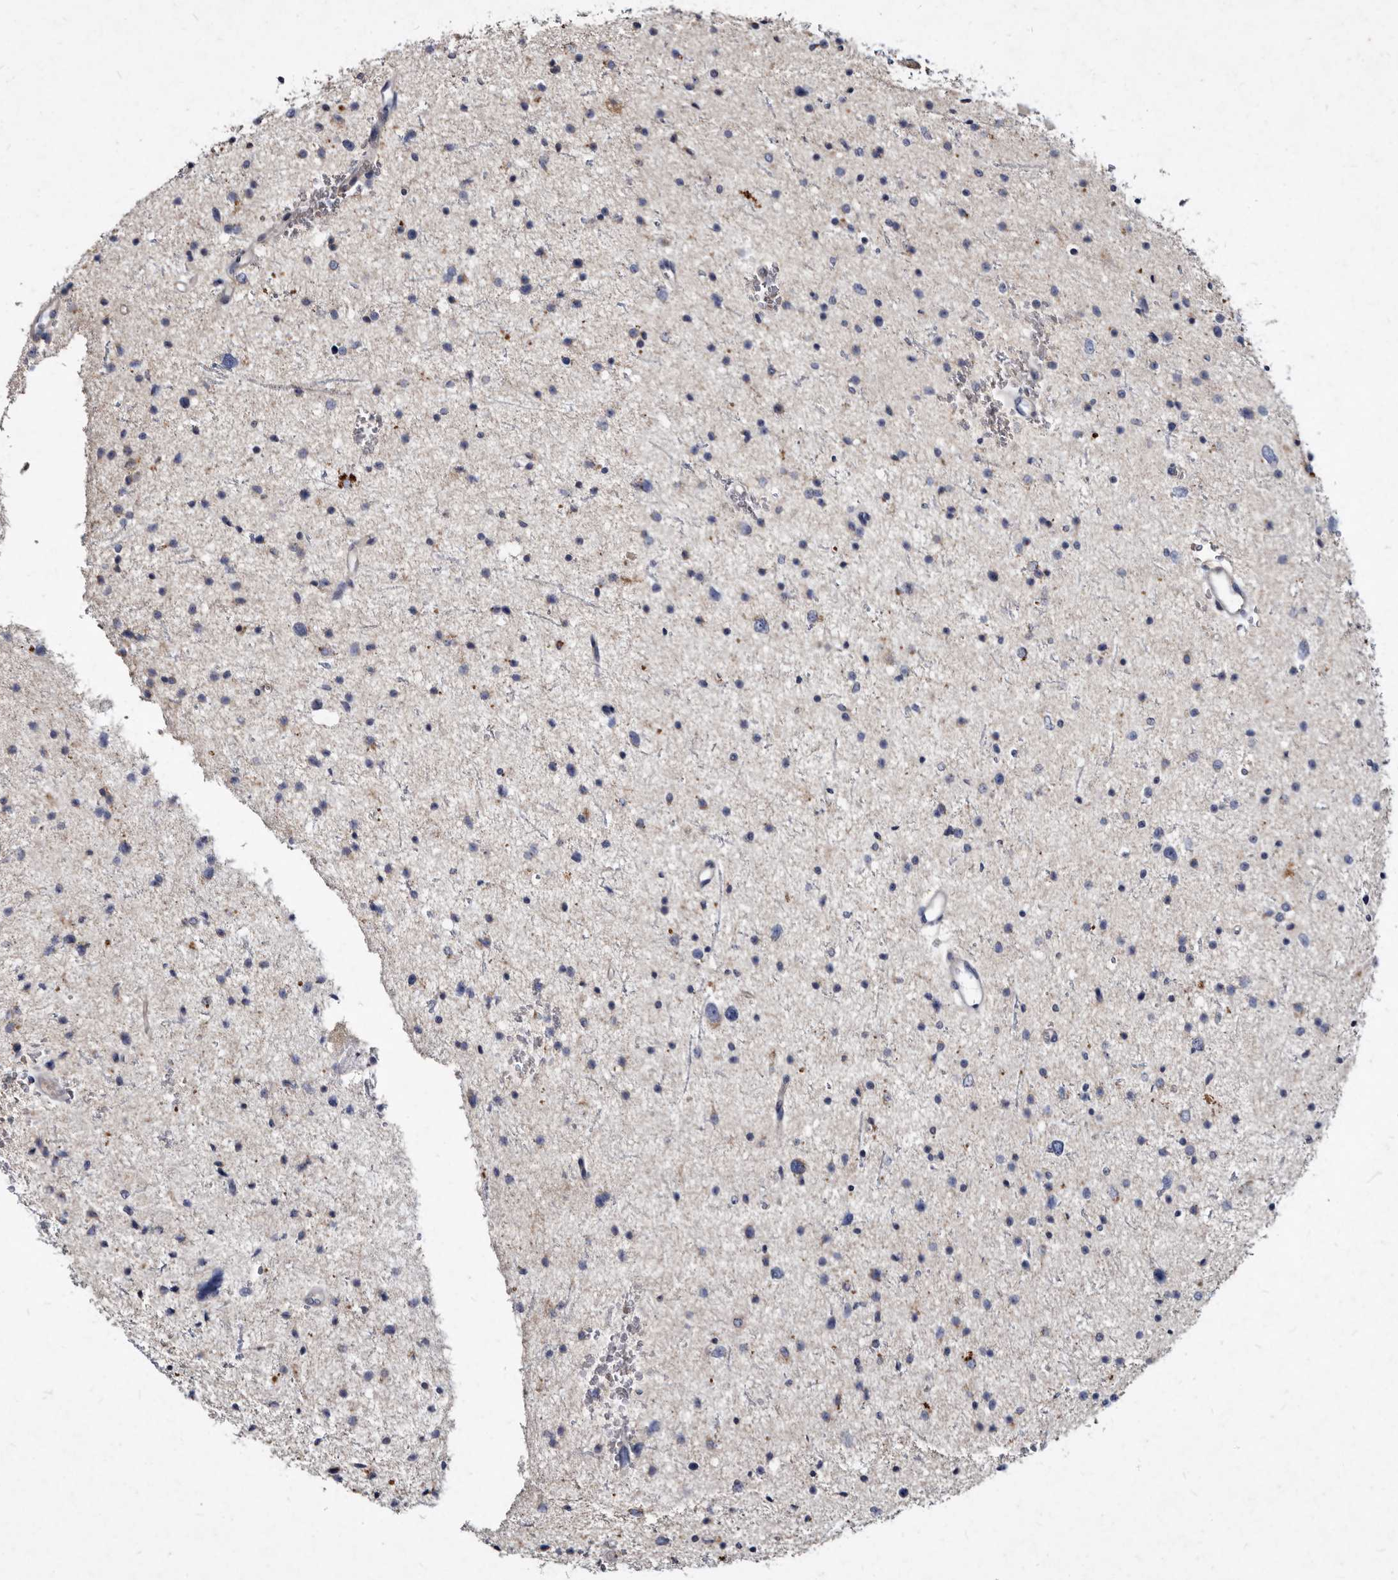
{"staining": {"intensity": "negative", "quantity": "none", "location": "none"}, "tissue": "glioma", "cell_type": "Tumor cells", "image_type": "cancer", "snomed": [{"axis": "morphology", "description": "Glioma, malignant, Low grade"}, {"axis": "topography", "description": "Brain"}], "caption": "Immunohistochemistry (IHC) of human glioma reveals no staining in tumor cells.", "gene": "YPEL3", "patient": {"sex": "female", "age": 37}}